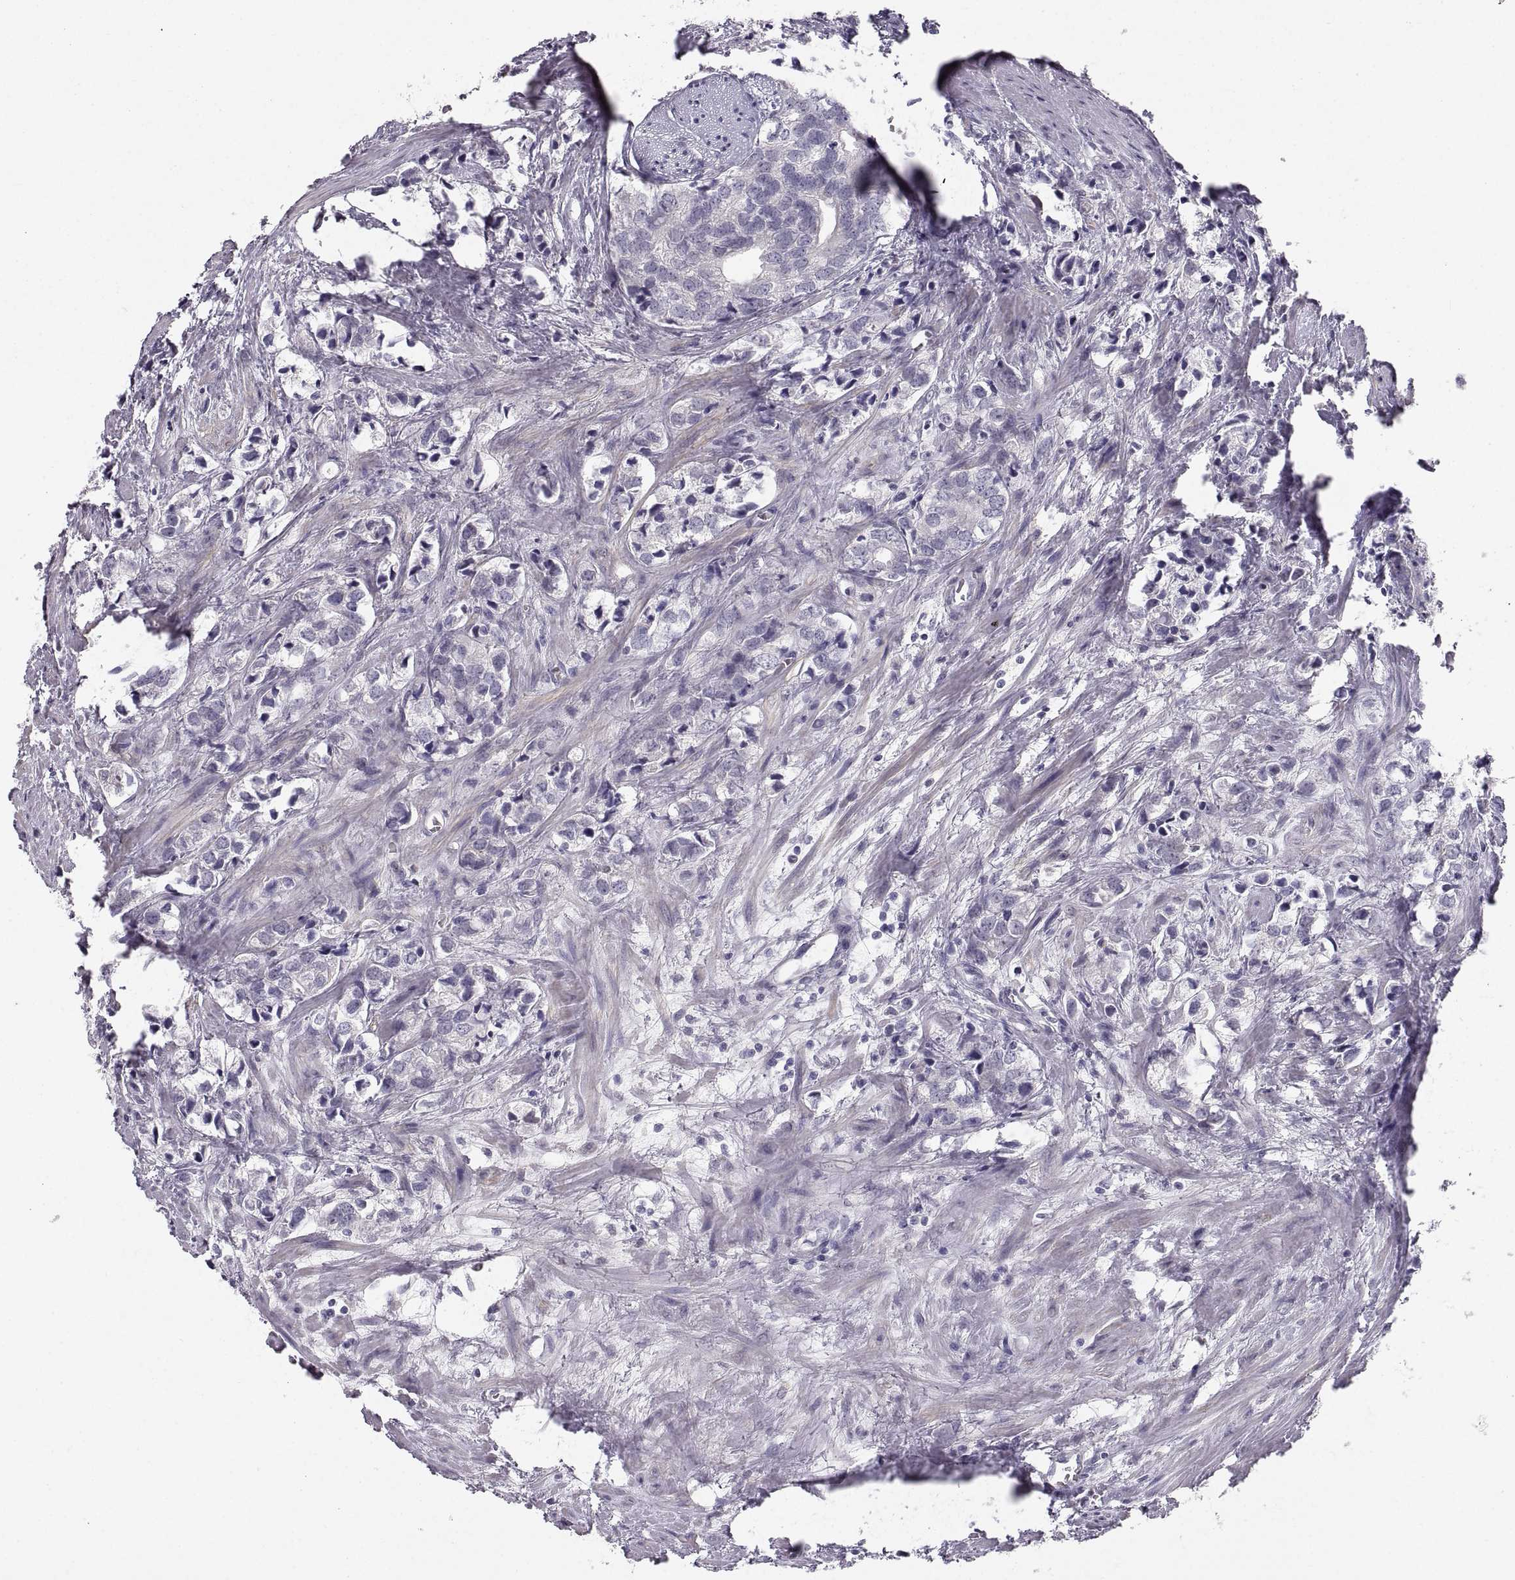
{"staining": {"intensity": "negative", "quantity": "none", "location": "none"}, "tissue": "prostate cancer", "cell_type": "Tumor cells", "image_type": "cancer", "snomed": [{"axis": "morphology", "description": "Adenocarcinoma, NOS"}, {"axis": "topography", "description": "Prostate and seminal vesicle, NOS"}], "caption": "DAB immunohistochemical staining of human prostate cancer shows no significant positivity in tumor cells.", "gene": "ZNF185", "patient": {"sex": "male", "age": 63}}